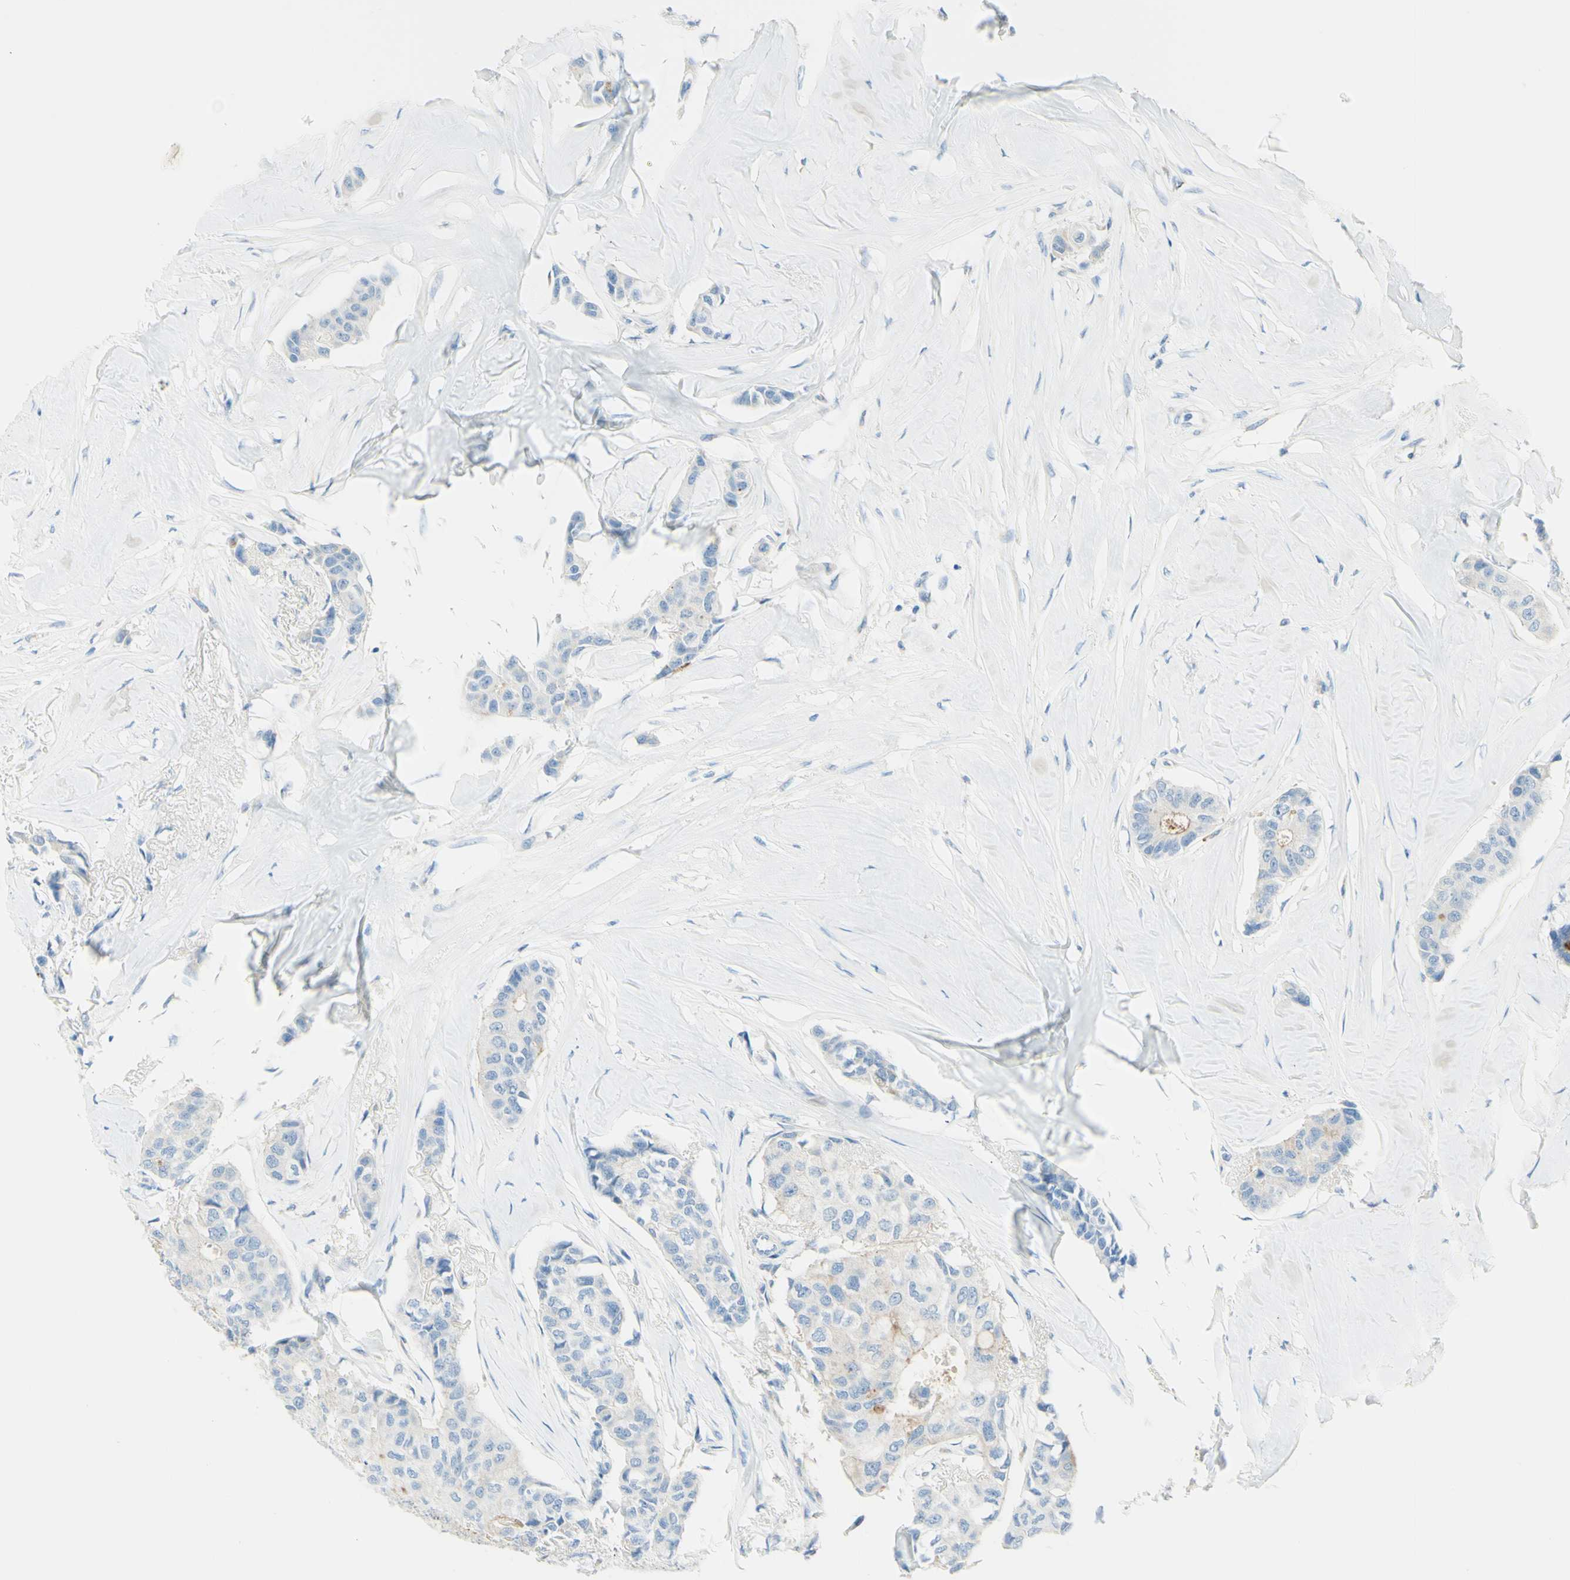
{"staining": {"intensity": "negative", "quantity": "none", "location": "none"}, "tissue": "breast cancer", "cell_type": "Tumor cells", "image_type": "cancer", "snomed": [{"axis": "morphology", "description": "Duct carcinoma"}, {"axis": "topography", "description": "Breast"}], "caption": "The IHC image has no significant staining in tumor cells of invasive ductal carcinoma (breast) tissue.", "gene": "TSPAN1", "patient": {"sex": "female", "age": 80}}